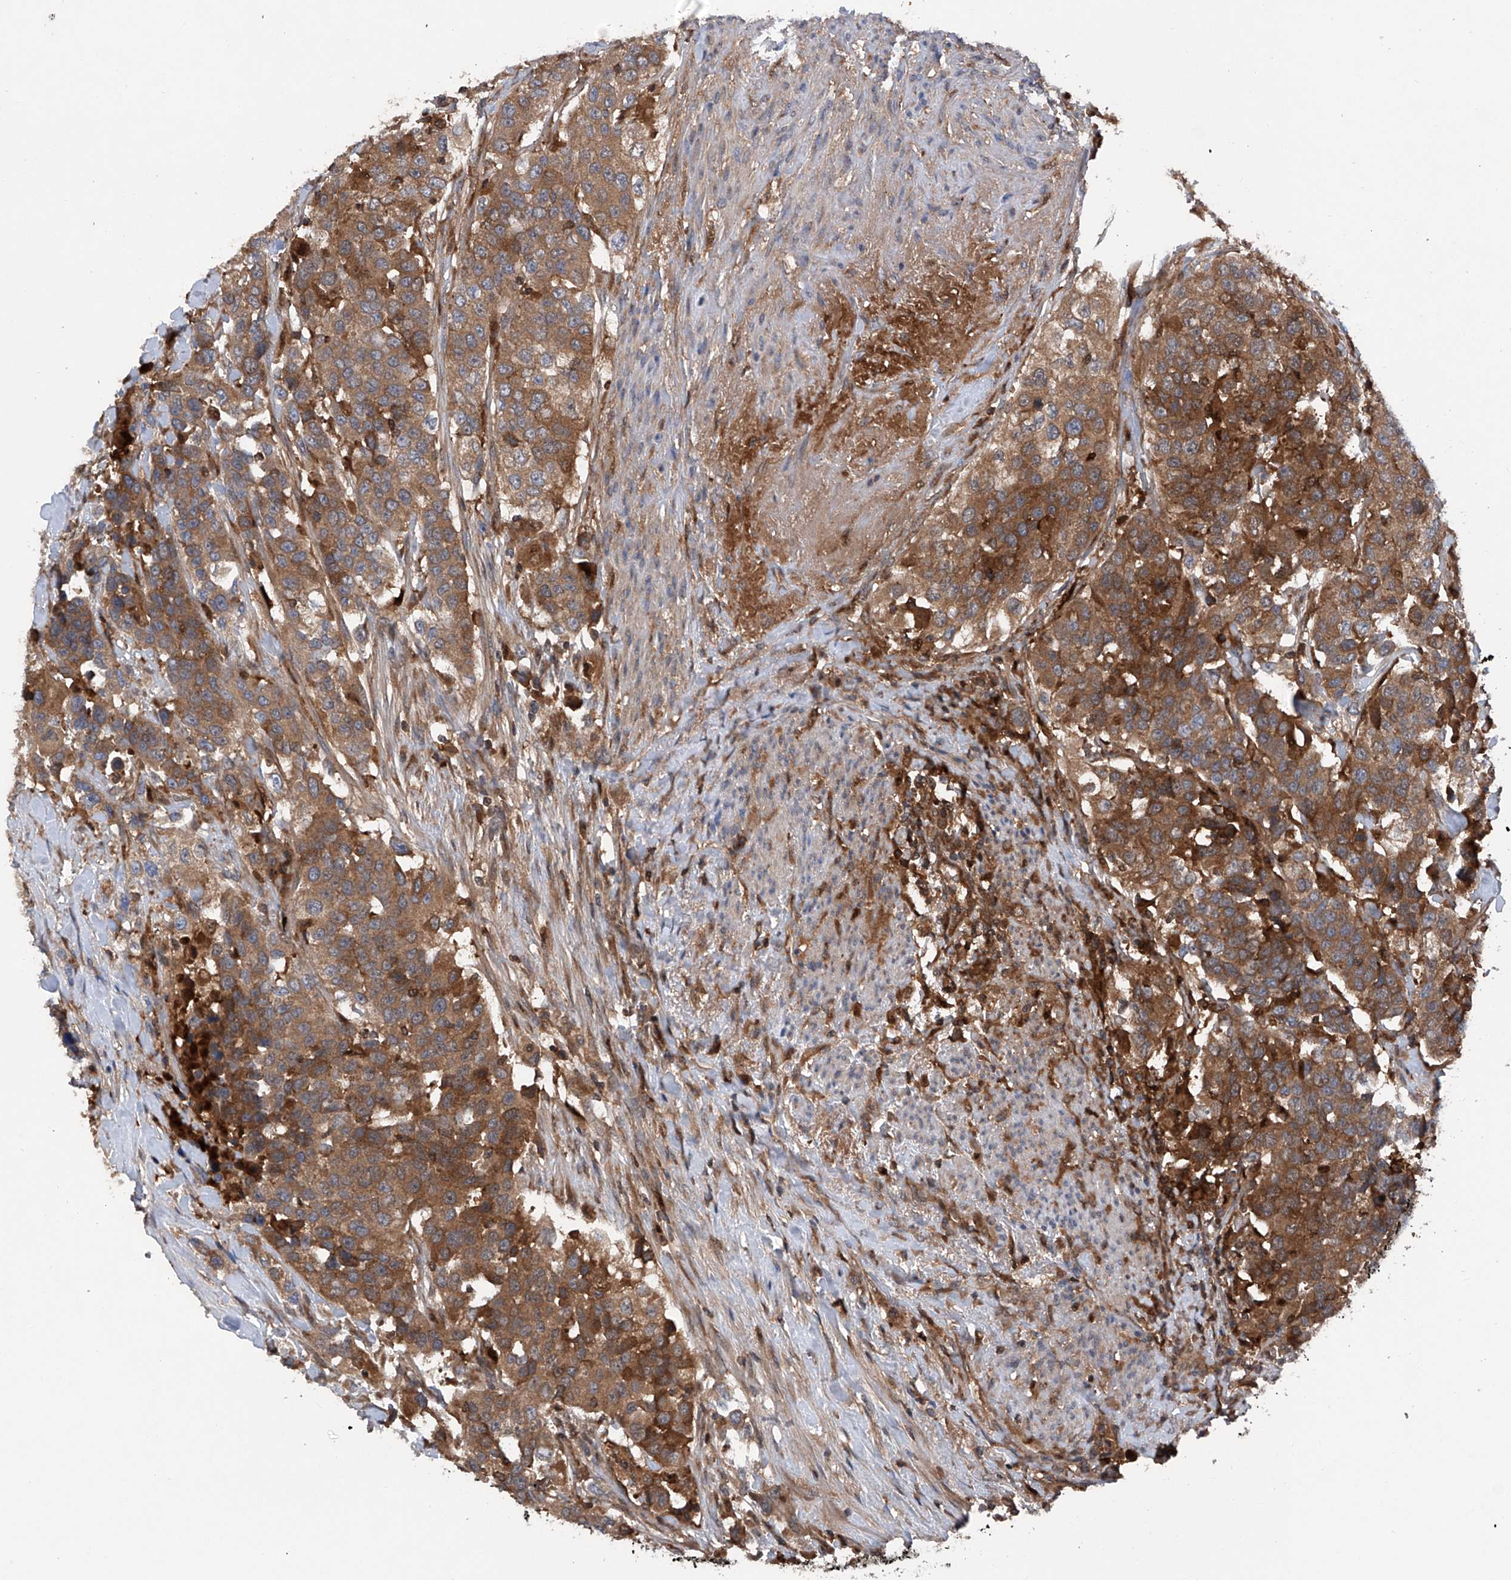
{"staining": {"intensity": "strong", "quantity": ">75%", "location": "cytoplasmic/membranous"}, "tissue": "urothelial cancer", "cell_type": "Tumor cells", "image_type": "cancer", "snomed": [{"axis": "morphology", "description": "Urothelial carcinoma, High grade"}, {"axis": "topography", "description": "Urinary bladder"}], "caption": "Brown immunohistochemical staining in human high-grade urothelial carcinoma reveals strong cytoplasmic/membranous staining in approximately >75% of tumor cells.", "gene": "ASCC3", "patient": {"sex": "female", "age": 80}}